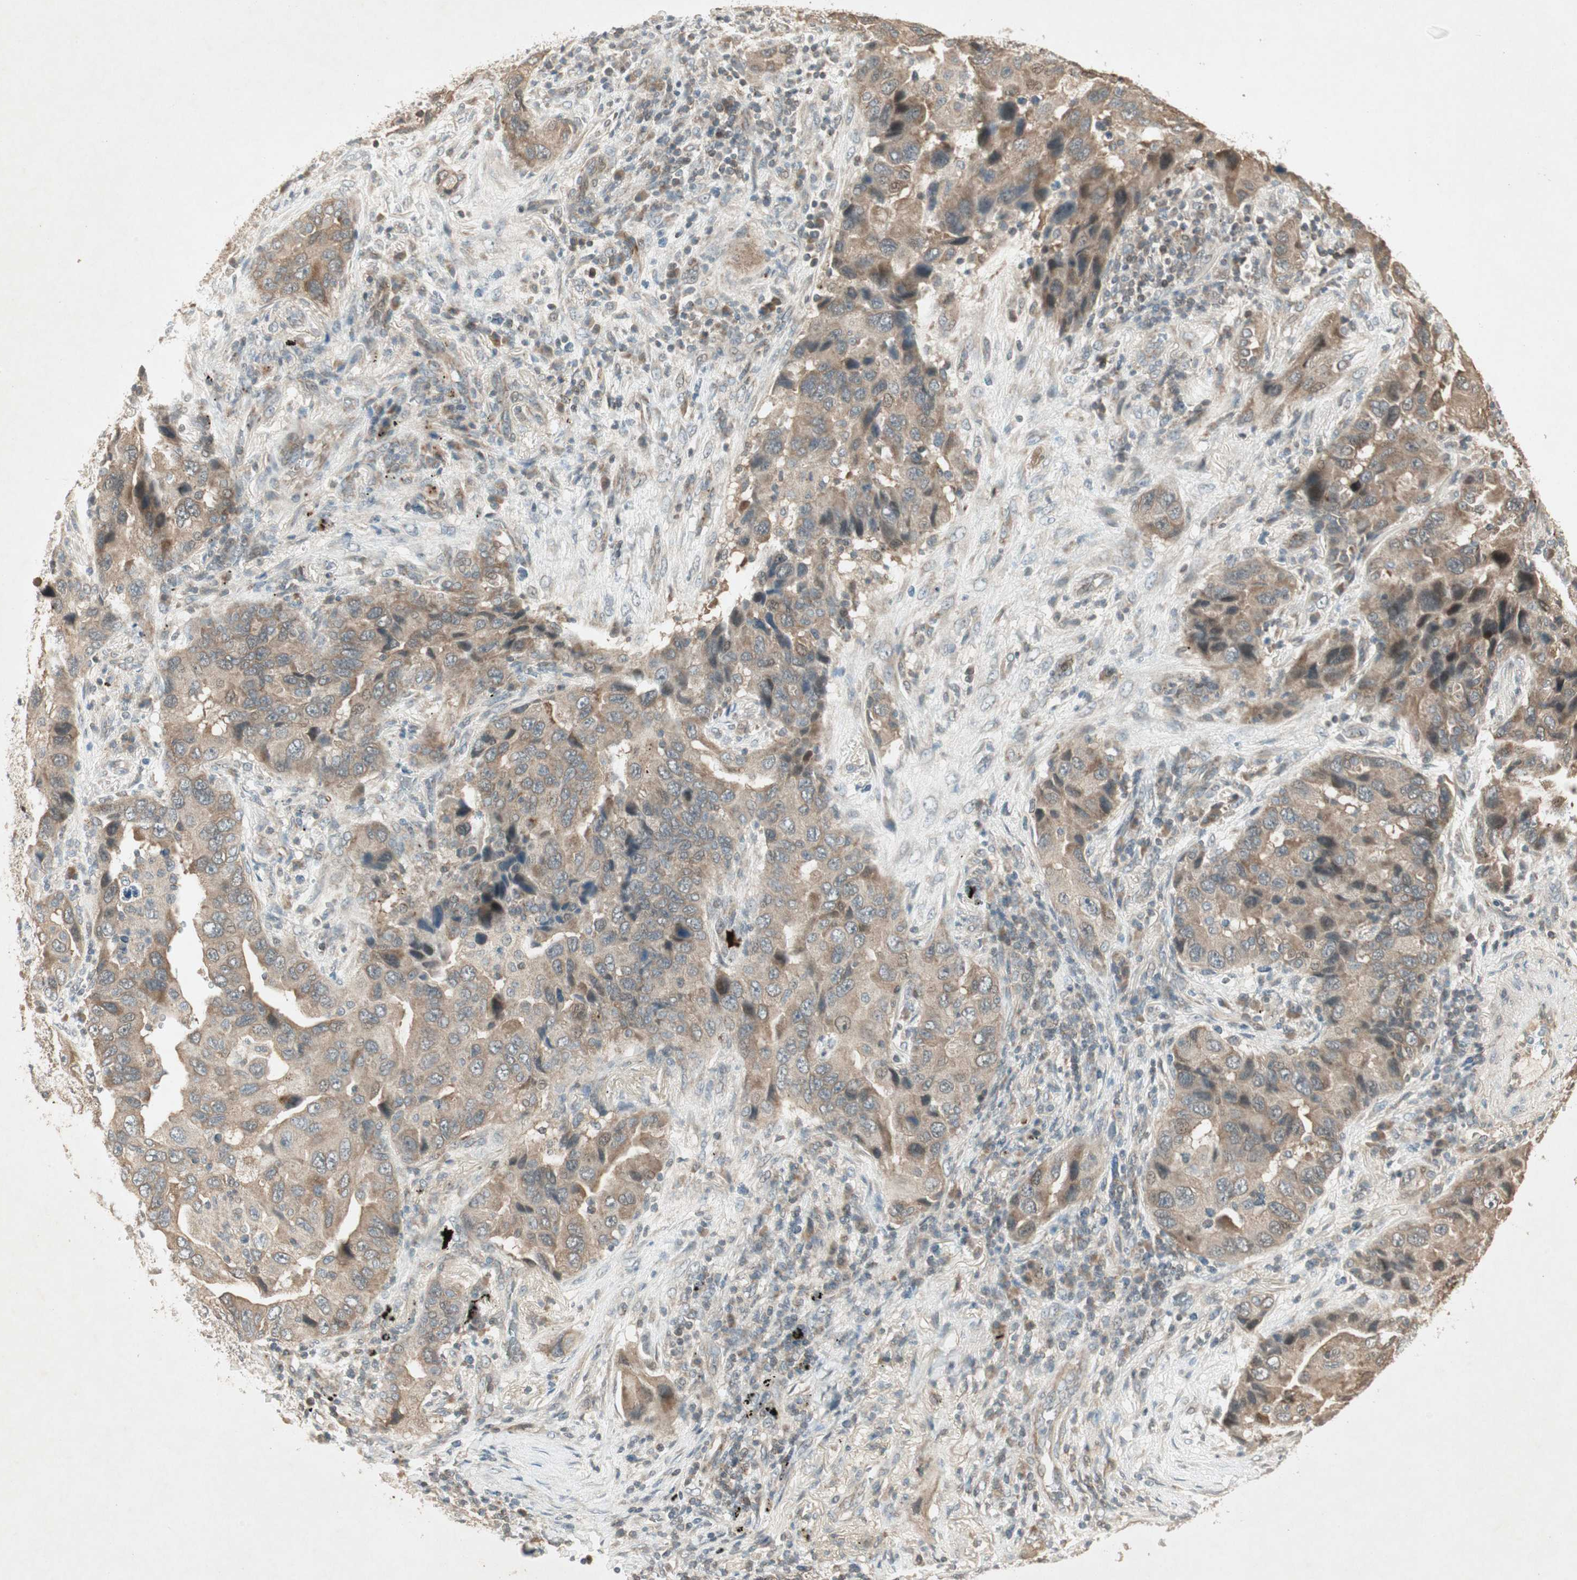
{"staining": {"intensity": "moderate", "quantity": ">75%", "location": "cytoplasmic/membranous"}, "tissue": "lung cancer", "cell_type": "Tumor cells", "image_type": "cancer", "snomed": [{"axis": "morphology", "description": "Adenocarcinoma, NOS"}, {"axis": "topography", "description": "Lung"}], "caption": "A micrograph showing moderate cytoplasmic/membranous positivity in approximately >75% of tumor cells in lung cancer, as visualized by brown immunohistochemical staining.", "gene": "USP2", "patient": {"sex": "female", "age": 65}}